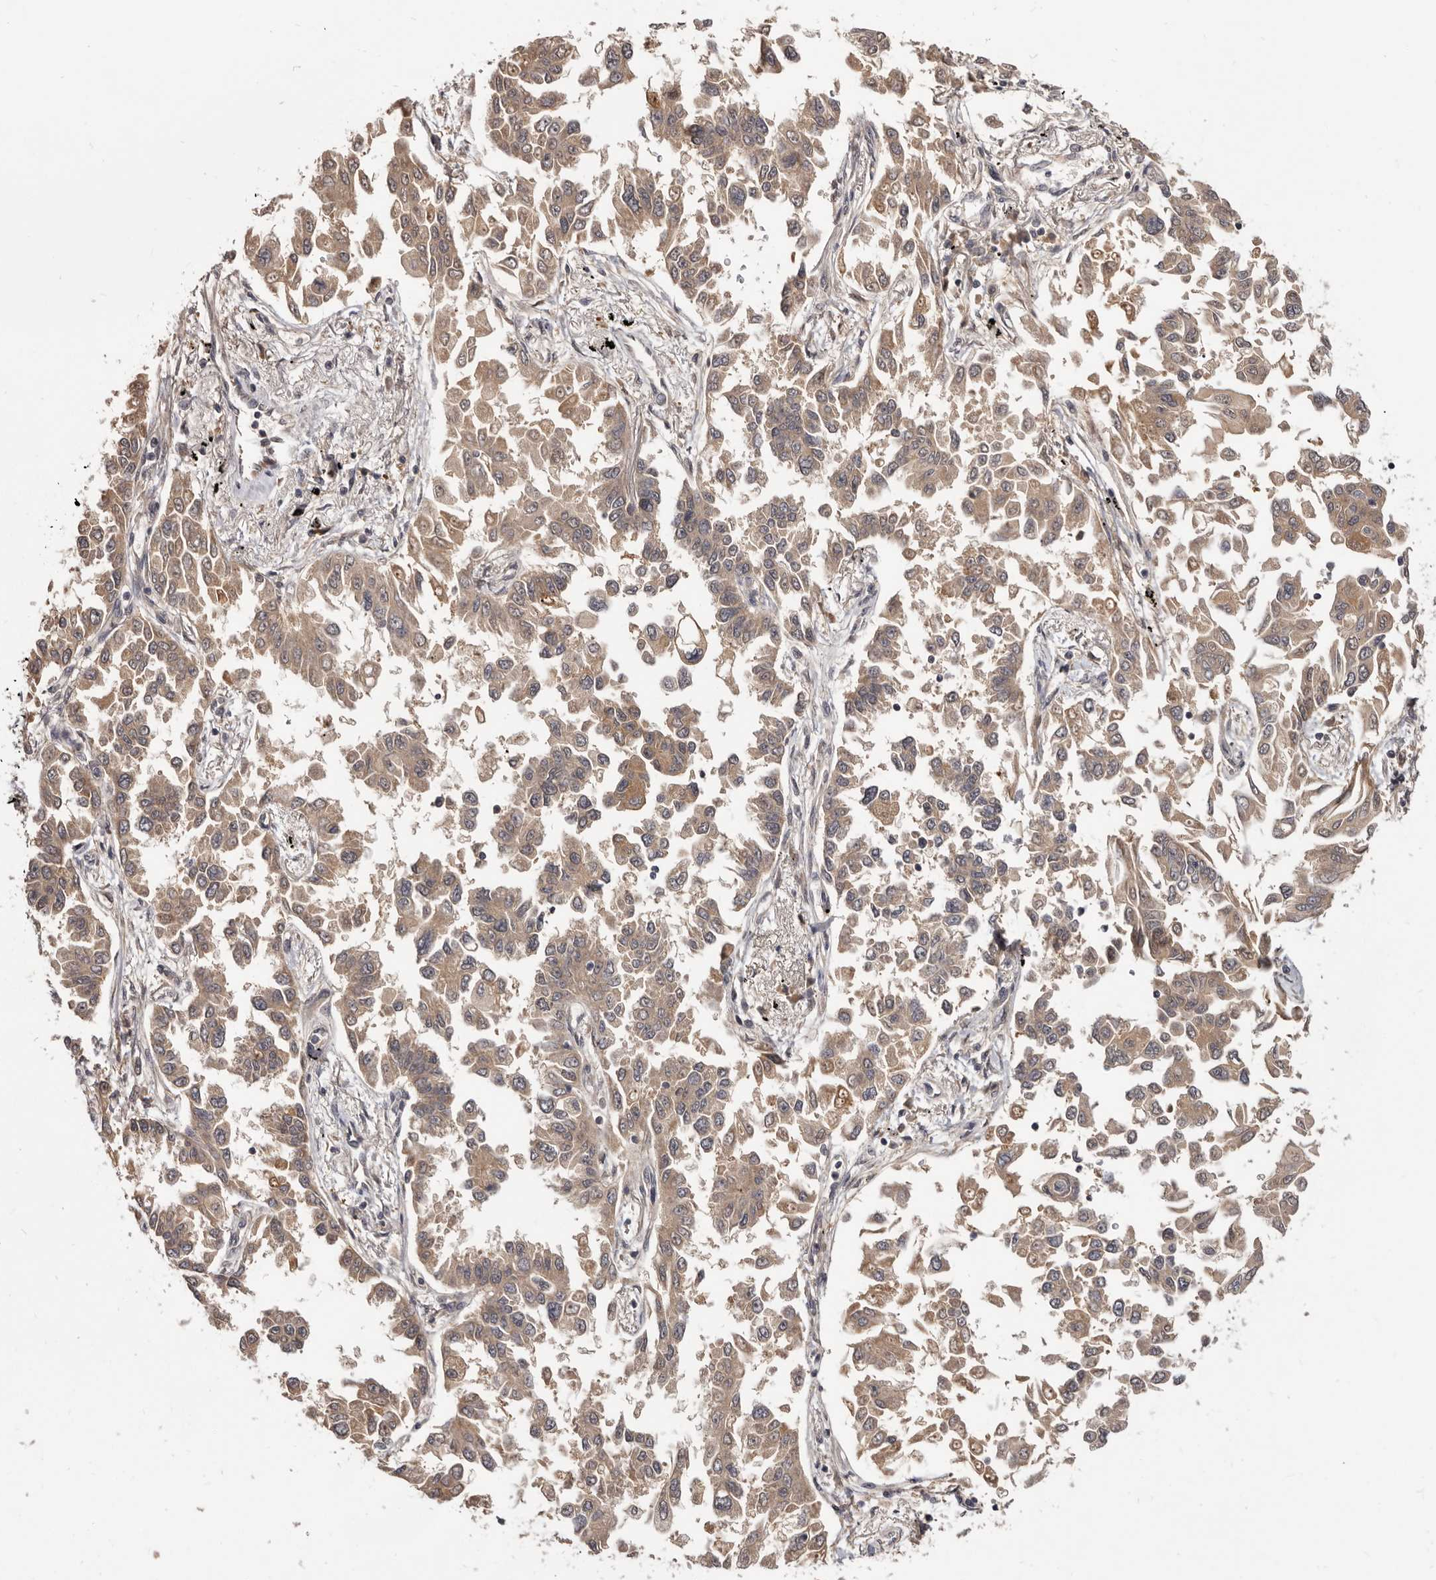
{"staining": {"intensity": "weak", "quantity": ">75%", "location": "cytoplasmic/membranous"}, "tissue": "lung cancer", "cell_type": "Tumor cells", "image_type": "cancer", "snomed": [{"axis": "morphology", "description": "Adenocarcinoma, NOS"}, {"axis": "topography", "description": "Lung"}], "caption": "This photomicrograph exhibits immunohistochemistry staining of adenocarcinoma (lung), with low weak cytoplasmic/membranous positivity in approximately >75% of tumor cells.", "gene": "INAVA", "patient": {"sex": "female", "age": 67}}